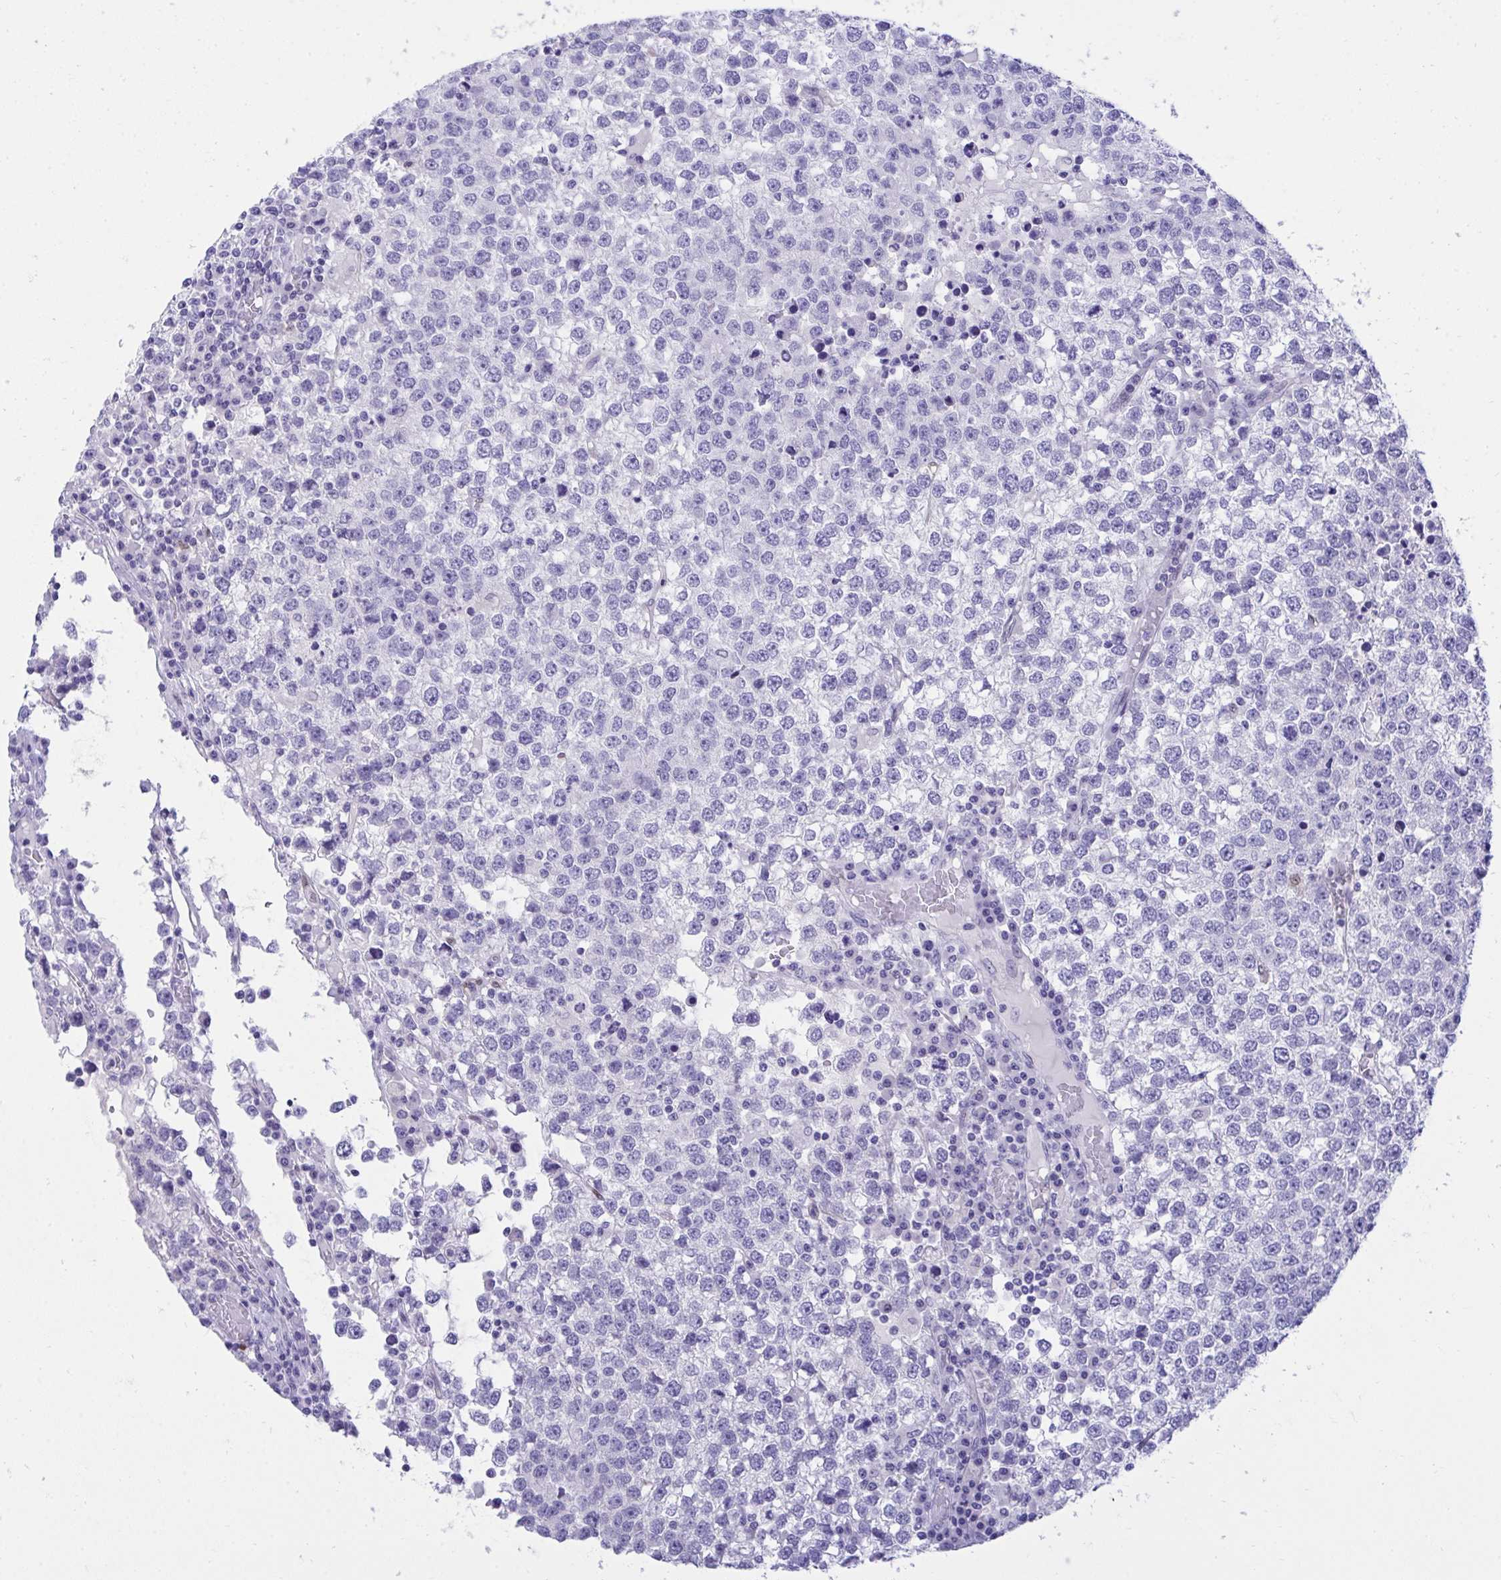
{"staining": {"intensity": "negative", "quantity": "none", "location": "none"}, "tissue": "testis cancer", "cell_type": "Tumor cells", "image_type": "cancer", "snomed": [{"axis": "morphology", "description": "Seminoma, NOS"}, {"axis": "topography", "description": "Testis"}], "caption": "Immunohistochemical staining of human testis seminoma shows no significant positivity in tumor cells.", "gene": "PGM2L1", "patient": {"sex": "male", "age": 65}}